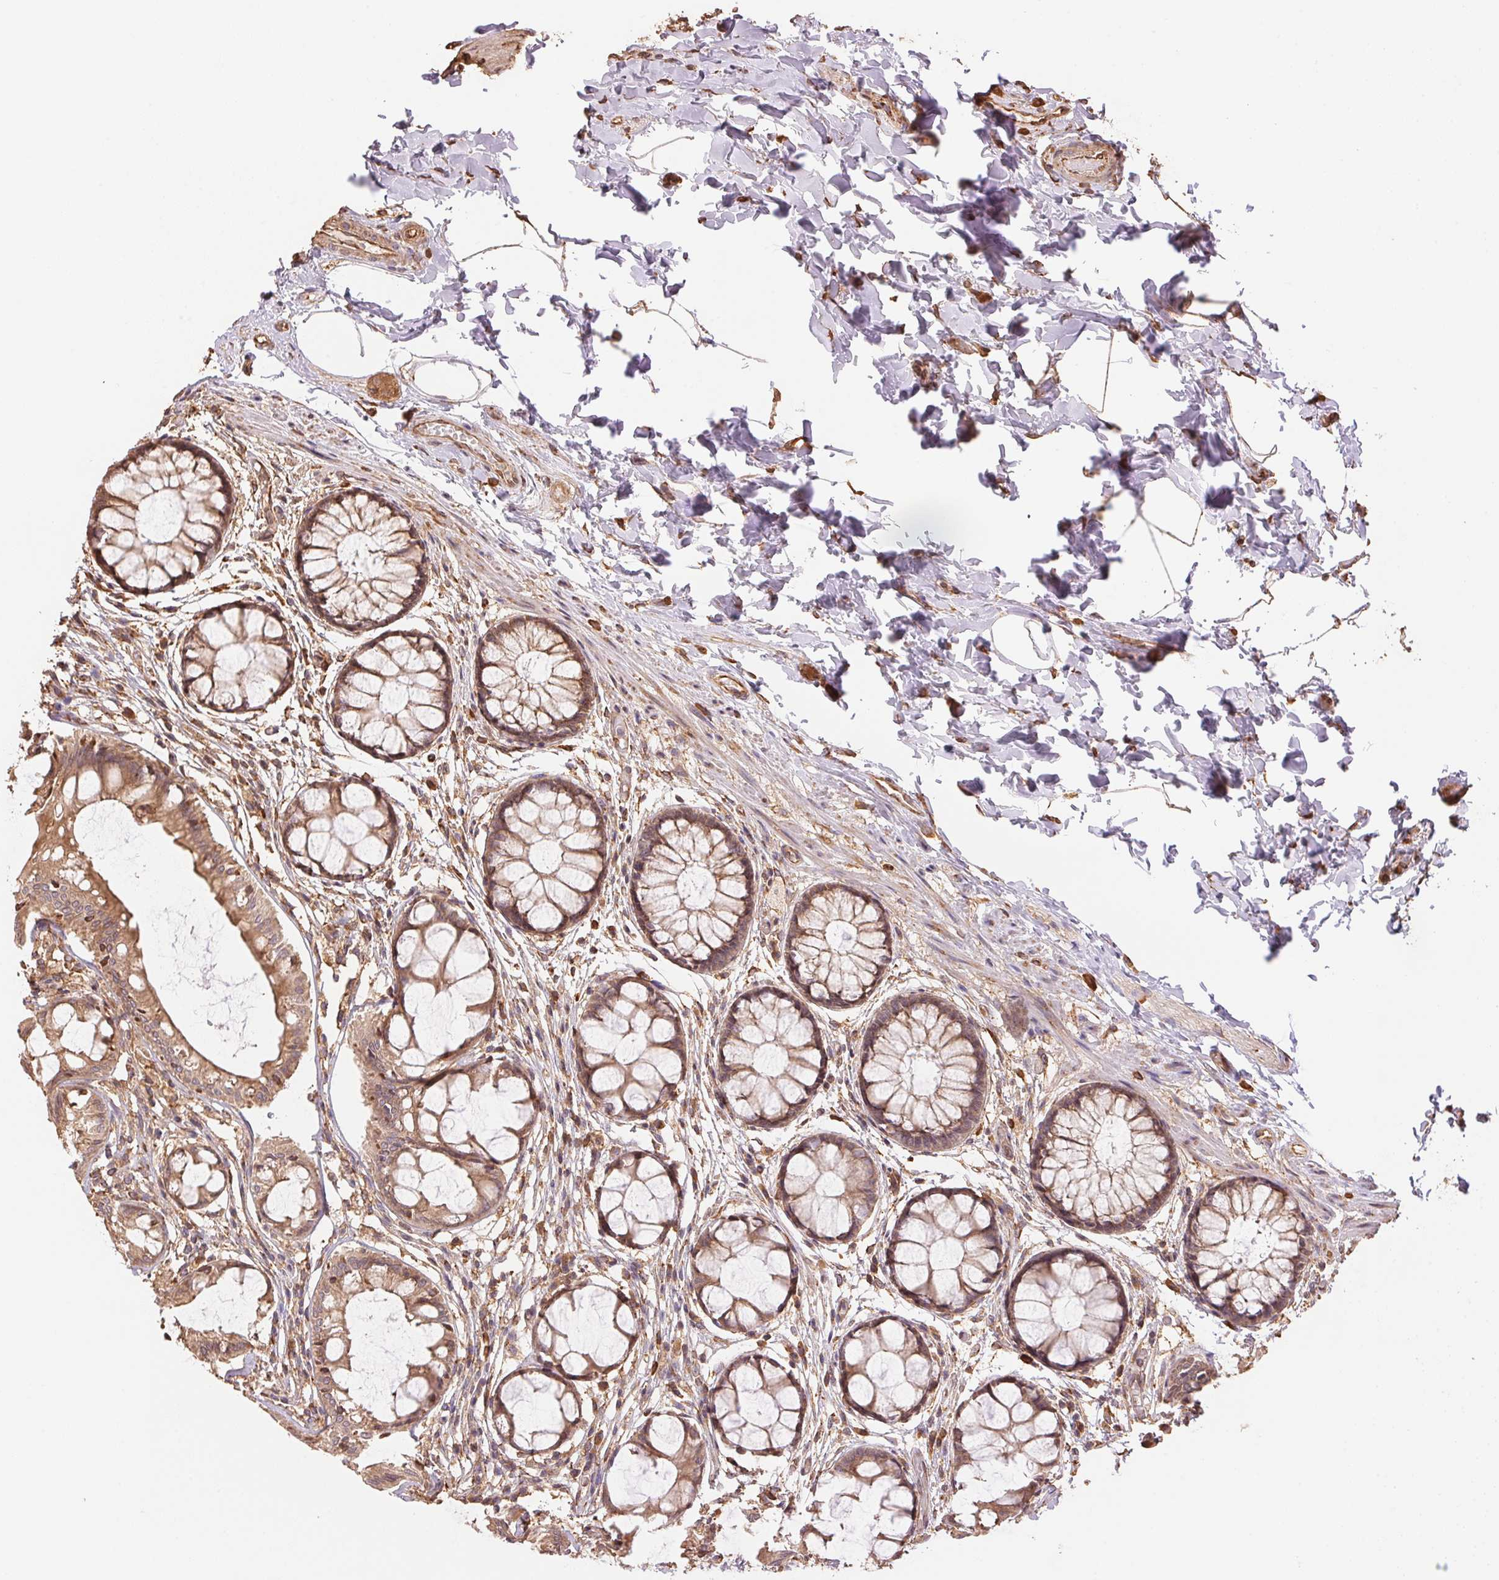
{"staining": {"intensity": "weak", "quantity": ">75%", "location": "cytoplasmic/membranous"}, "tissue": "rectum", "cell_type": "Glandular cells", "image_type": "normal", "snomed": [{"axis": "morphology", "description": "Normal tissue, NOS"}, {"axis": "topography", "description": "Rectum"}], "caption": "IHC histopathology image of normal rectum: human rectum stained using IHC displays low levels of weak protein expression localized specifically in the cytoplasmic/membranous of glandular cells, appearing as a cytoplasmic/membranous brown color.", "gene": "C6orf163", "patient": {"sex": "female", "age": 62}}